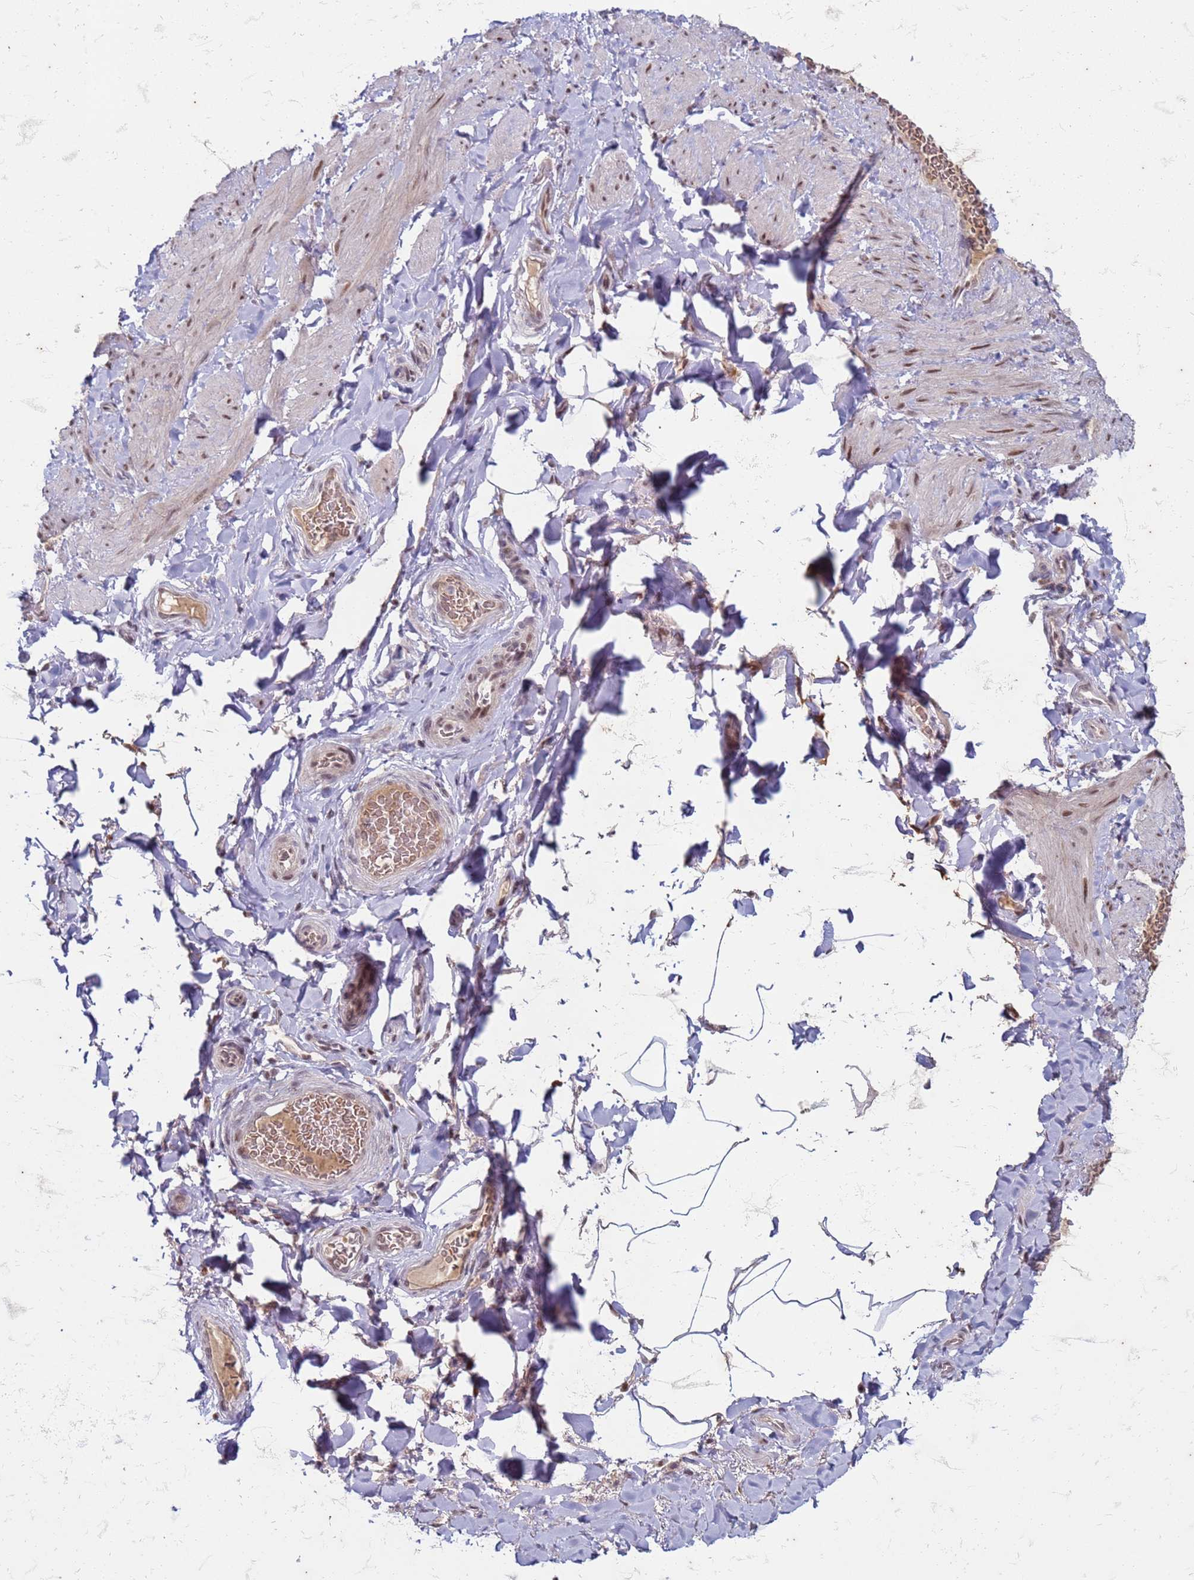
{"staining": {"intensity": "weak", "quantity": ">75%", "location": "nuclear"}, "tissue": "adipose tissue", "cell_type": "Adipocytes", "image_type": "normal", "snomed": [{"axis": "morphology", "description": "Normal tissue, NOS"}, {"axis": "topography", "description": "Soft tissue"}, {"axis": "topography", "description": "Vascular tissue"}], "caption": "The histopathology image demonstrates staining of normal adipose tissue, revealing weak nuclear protein staining (brown color) within adipocytes.", "gene": "TRMT6", "patient": {"sex": "male", "age": 54}}